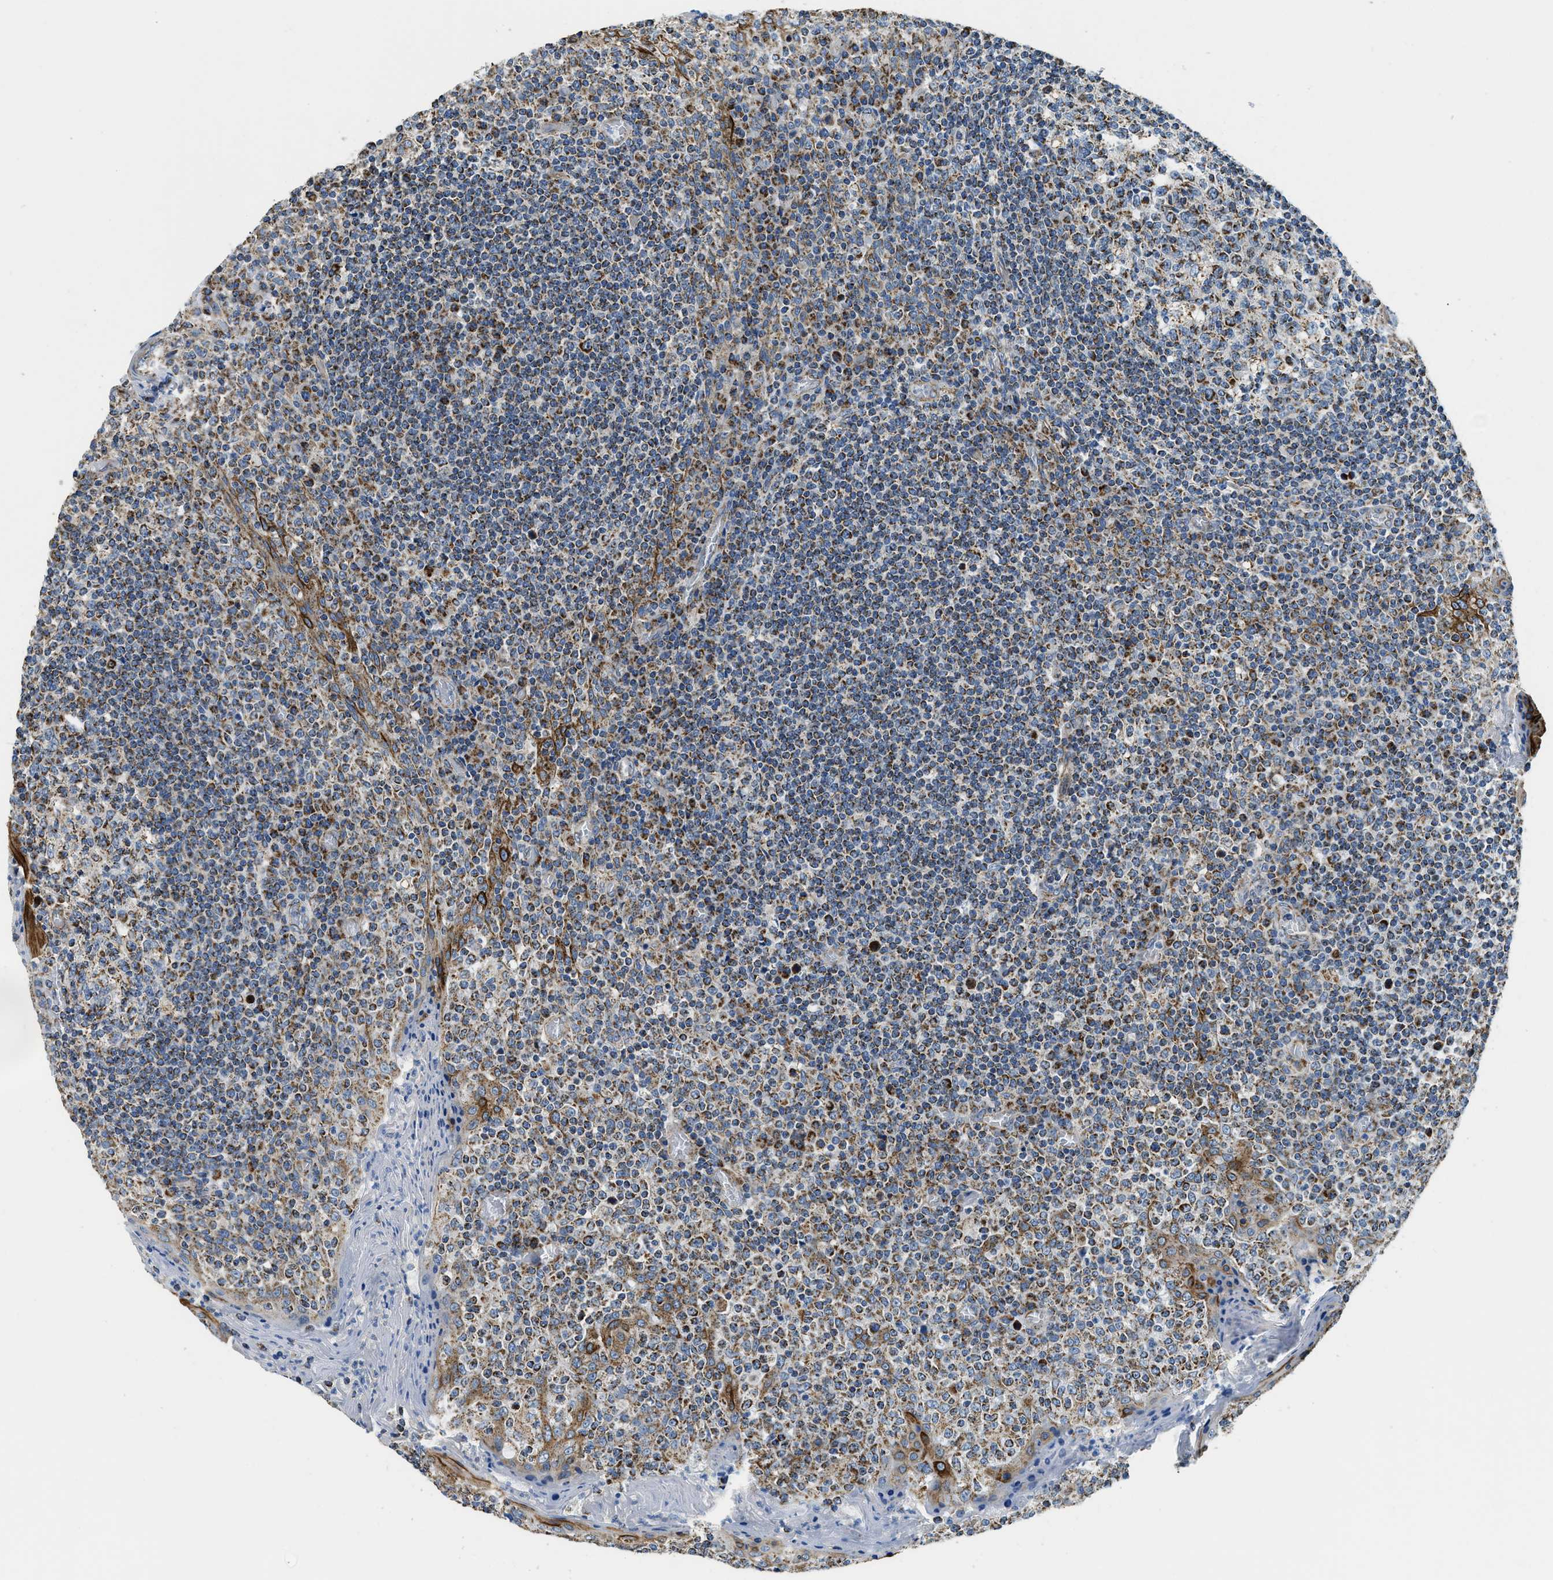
{"staining": {"intensity": "strong", "quantity": ">75%", "location": "cytoplasmic/membranous"}, "tissue": "tonsil", "cell_type": "Germinal center cells", "image_type": "normal", "snomed": [{"axis": "morphology", "description": "Normal tissue, NOS"}, {"axis": "topography", "description": "Tonsil"}], "caption": "Strong cytoplasmic/membranous positivity for a protein is appreciated in approximately >75% of germinal center cells of benign tonsil using IHC.", "gene": "STK33", "patient": {"sex": "female", "age": 19}}